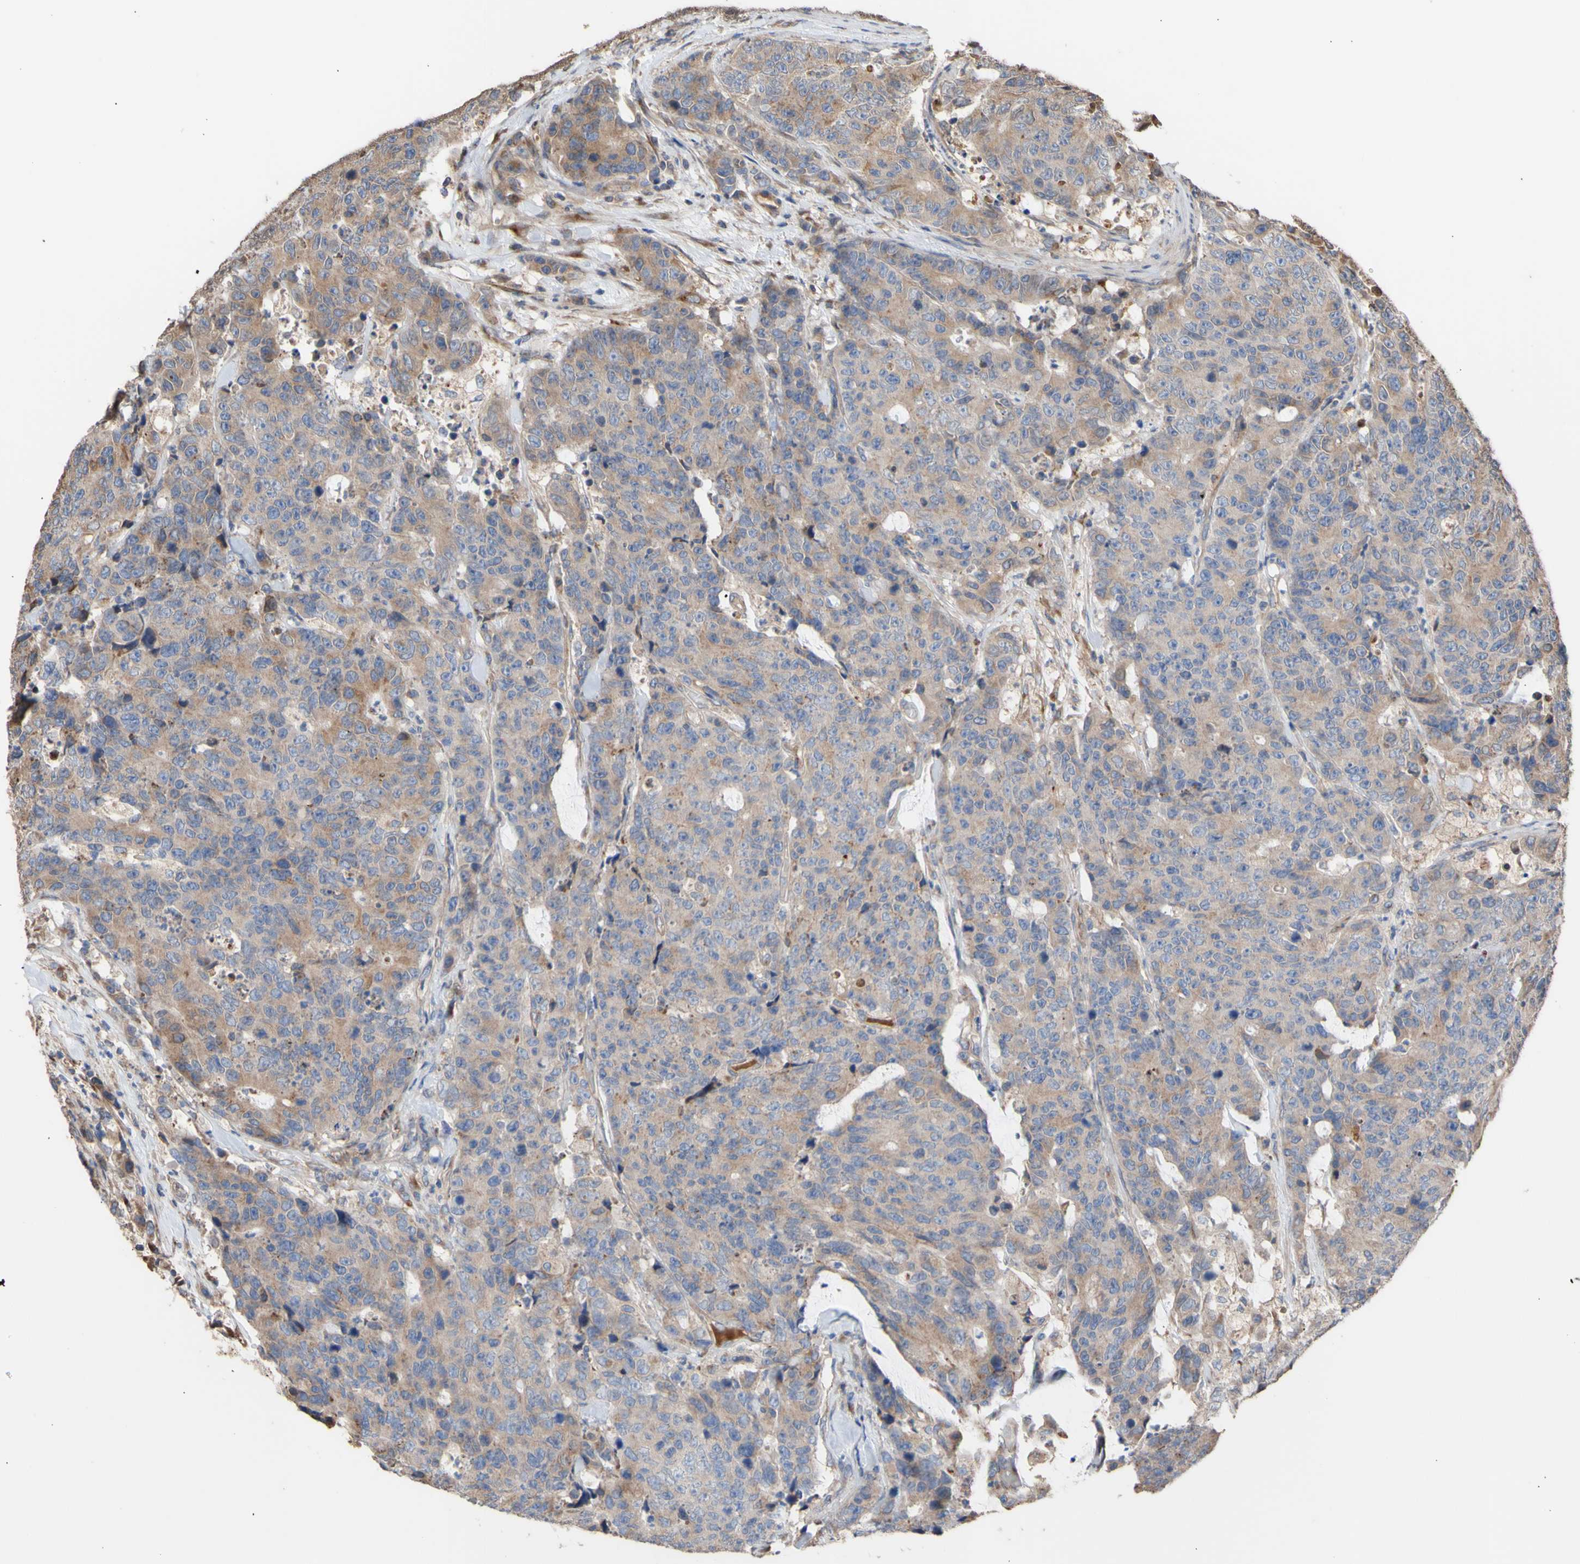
{"staining": {"intensity": "weak", "quantity": ">75%", "location": "cytoplasmic/membranous"}, "tissue": "colorectal cancer", "cell_type": "Tumor cells", "image_type": "cancer", "snomed": [{"axis": "morphology", "description": "Adenocarcinoma, NOS"}, {"axis": "topography", "description": "Colon"}], "caption": "High-magnification brightfield microscopy of colorectal cancer stained with DAB (brown) and counterstained with hematoxylin (blue). tumor cells exhibit weak cytoplasmic/membranous expression is identified in approximately>75% of cells.", "gene": "NECTIN3", "patient": {"sex": "female", "age": 86}}